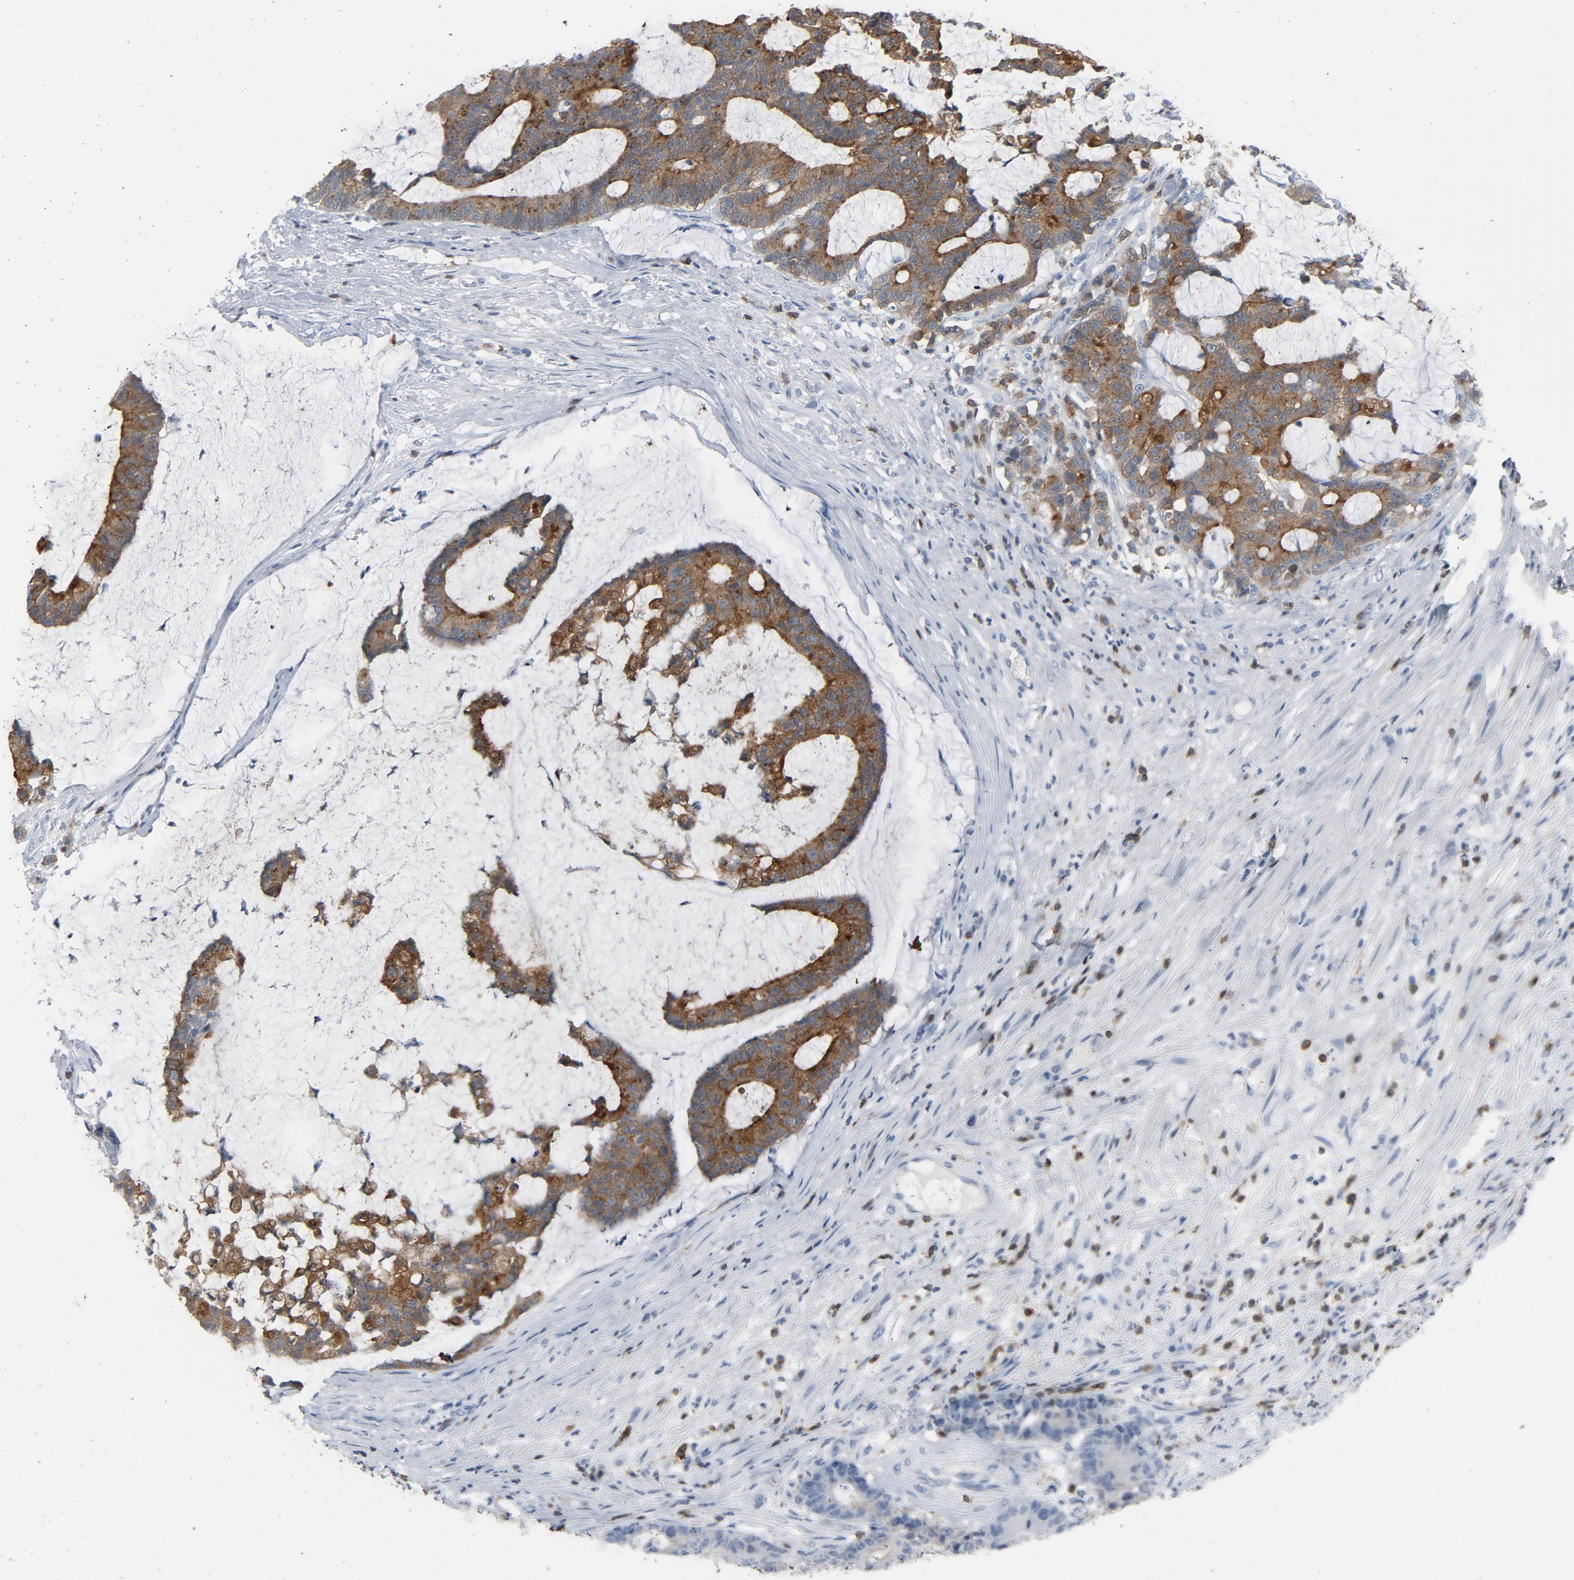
{"staining": {"intensity": "moderate", "quantity": "25%-75%", "location": "cytoplasmic/membranous"}, "tissue": "colorectal cancer", "cell_type": "Tumor cells", "image_type": "cancer", "snomed": [{"axis": "morphology", "description": "Adenocarcinoma, NOS"}, {"axis": "topography", "description": "Colon"}], "caption": "About 25%-75% of tumor cells in human colorectal adenocarcinoma display moderate cytoplasmic/membranous protein positivity as visualized by brown immunohistochemical staining.", "gene": "LCK", "patient": {"sex": "female", "age": 84}}